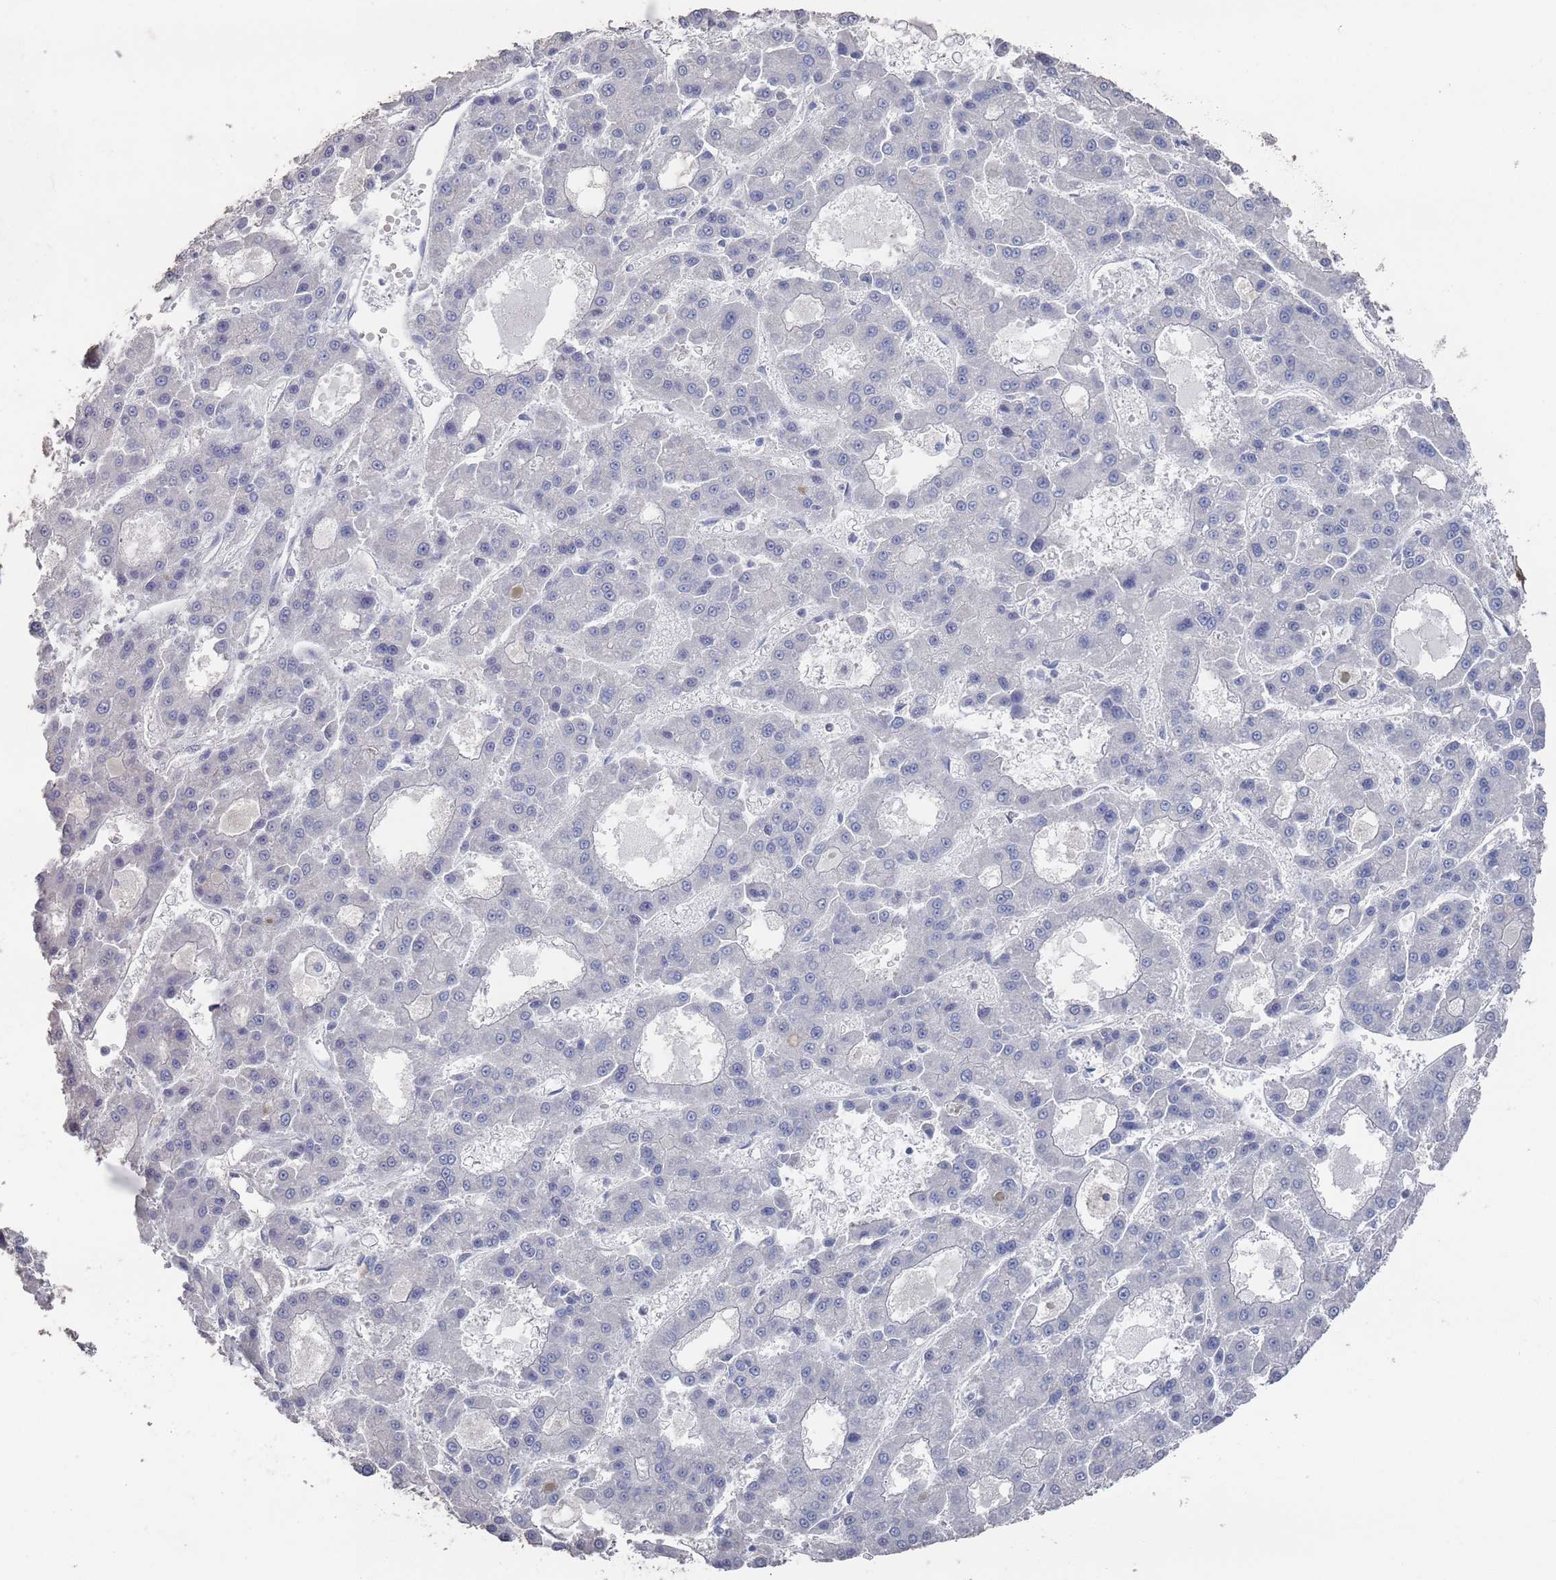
{"staining": {"intensity": "negative", "quantity": "none", "location": "none"}, "tissue": "liver cancer", "cell_type": "Tumor cells", "image_type": "cancer", "snomed": [{"axis": "morphology", "description": "Carcinoma, Hepatocellular, NOS"}, {"axis": "topography", "description": "Liver"}], "caption": "This image is of liver cancer stained with immunohistochemistry to label a protein in brown with the nuclei are counter-stained blue. There is no expression in tumor cells.", "gene": "PROM2", "patient": {"sex": "male", "age": 70}}